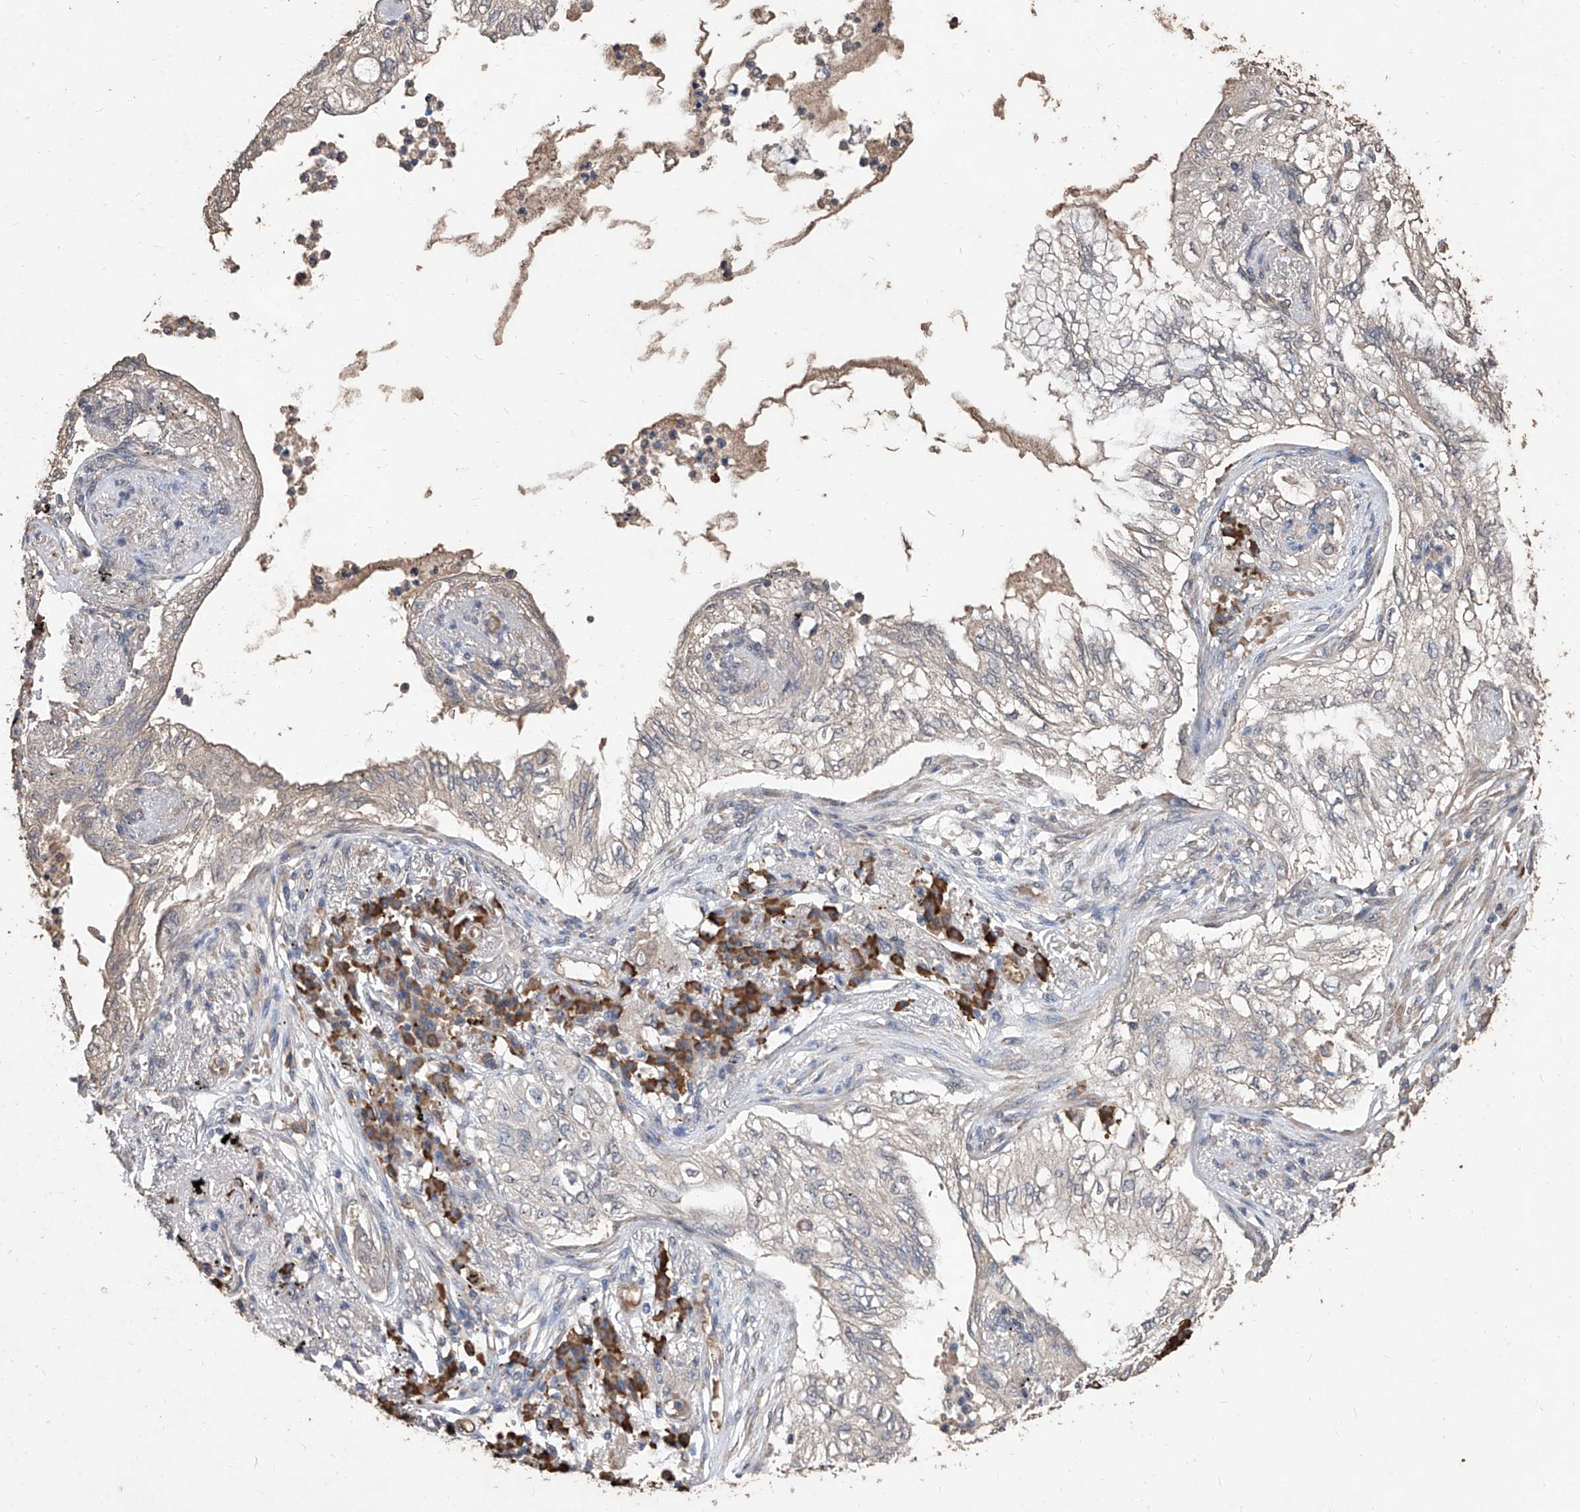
{"staining": {"intensity": "weak", "quantity": "<25%", "location": "cytoplasmic/membranous"}, "tissue": "lung cancer", "cell_type": "Tumor cells", "image_type": "cancer", "snomed": [{"axis": "morphology", "description": "Normal tissue, NOS"}, {"axis": "morphology", "description": "Adenocarcinoma, NOS"}, {"axis": "topography", "description": "Bronchus"}, {"axis": "topography", "description": "Lung"}], "caption": "Tumor cells are negative for brown protein staining in adenocarcinoma (lung).", "gene": "EML1", "patient": {"sex": "female", "age": 70}}